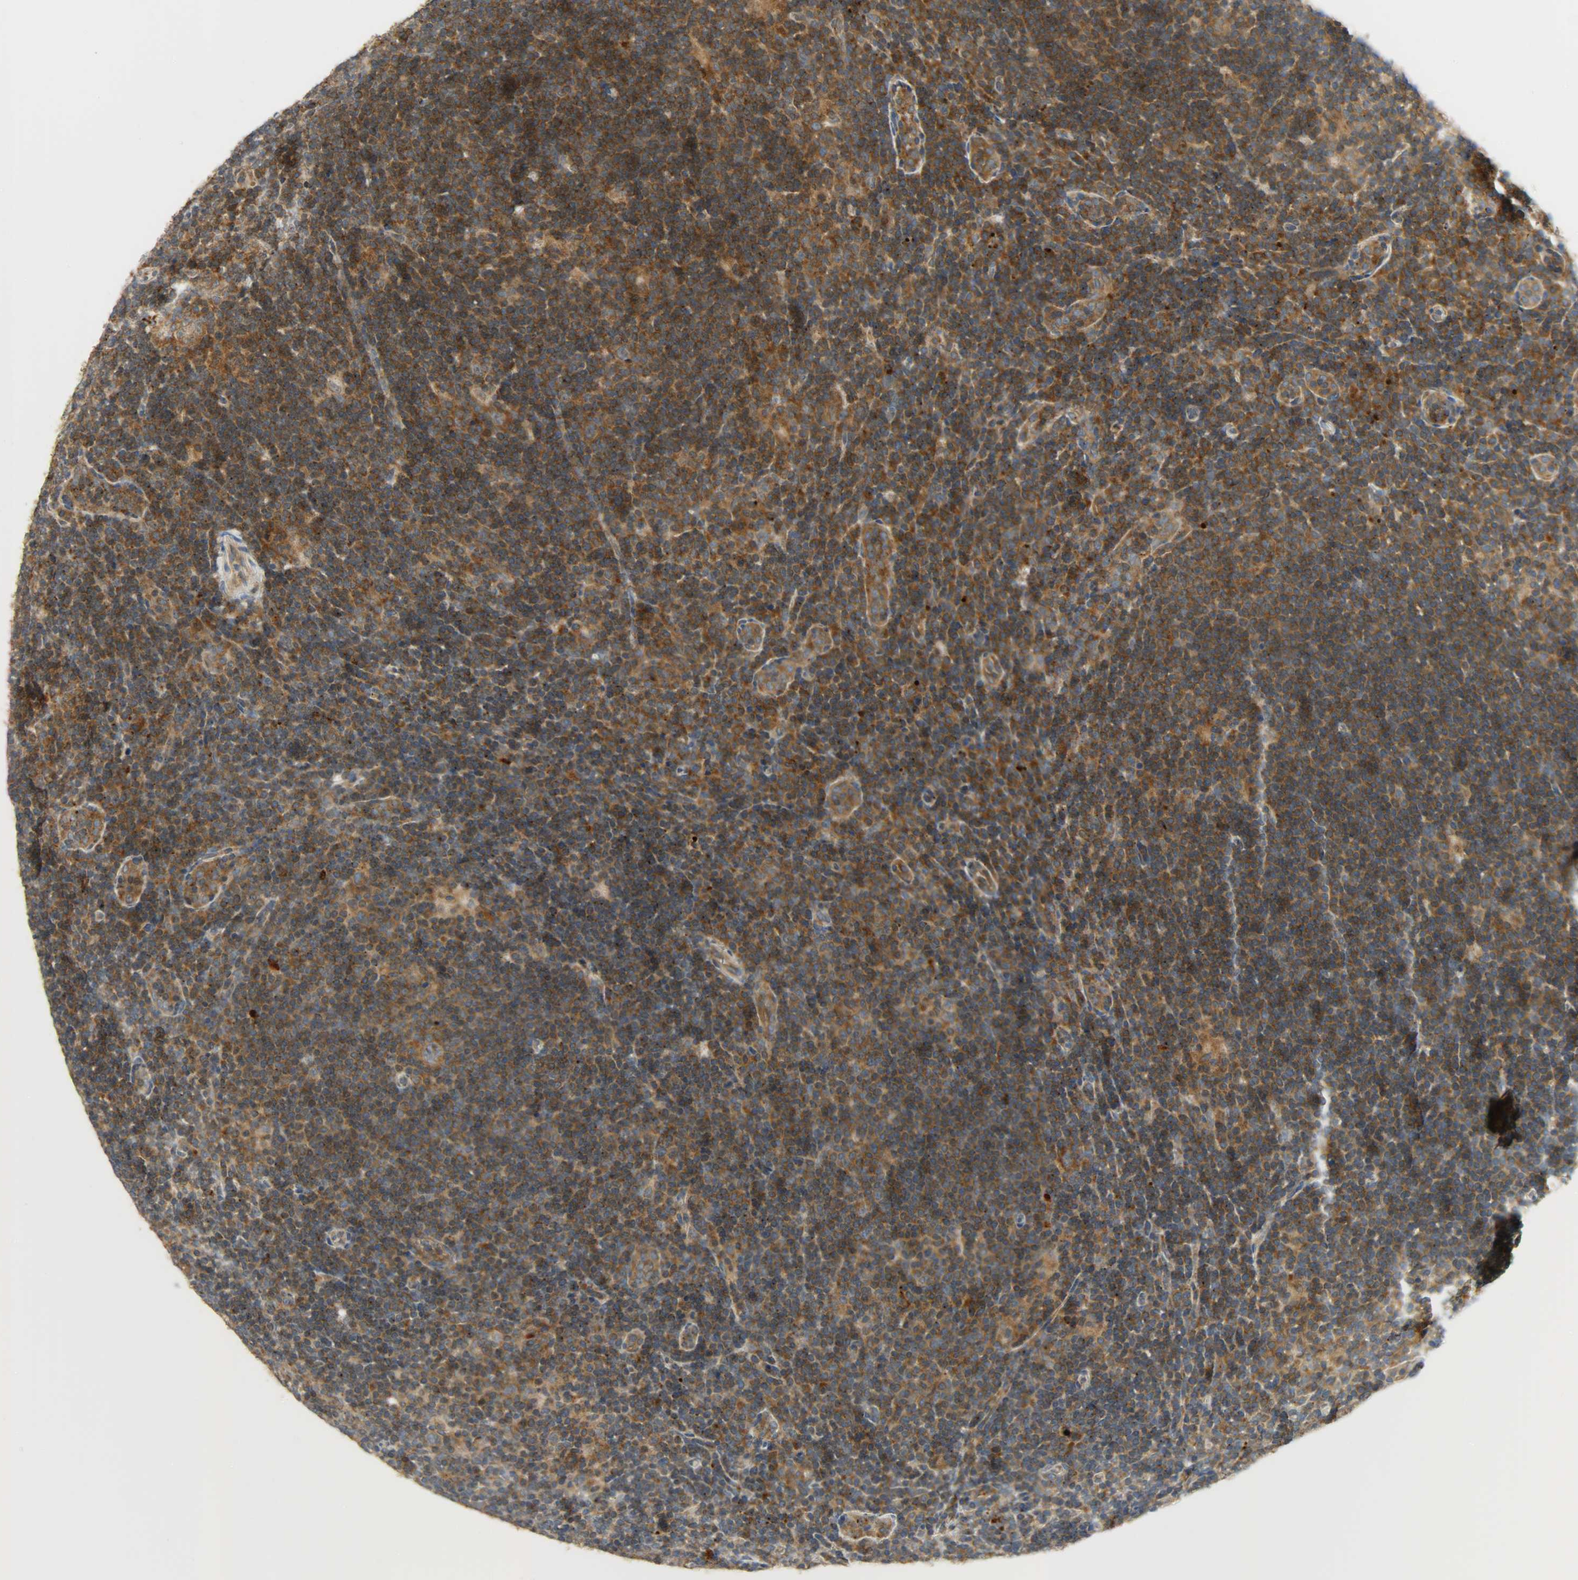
{"staining": {"intensity": "strong", "quantity": ">75%", "location": "cytoplasmic/membranous"}, "tissue": "lymphoma", "cell_type": "Tumor cells", "image_type": "cancer", "snomed": [{"axis": "morphology", "description": "Hodgkin's disease, NOS"}, {"axis": "topography", "description": "Lymph node"}], "caption": "Hodgkin's disease stained for a protein exhibits strong cytoplasmic/membranous positivity in tumor cells.", "gene": "GIT2", "patient": {"sex": "female", "age": 57}}